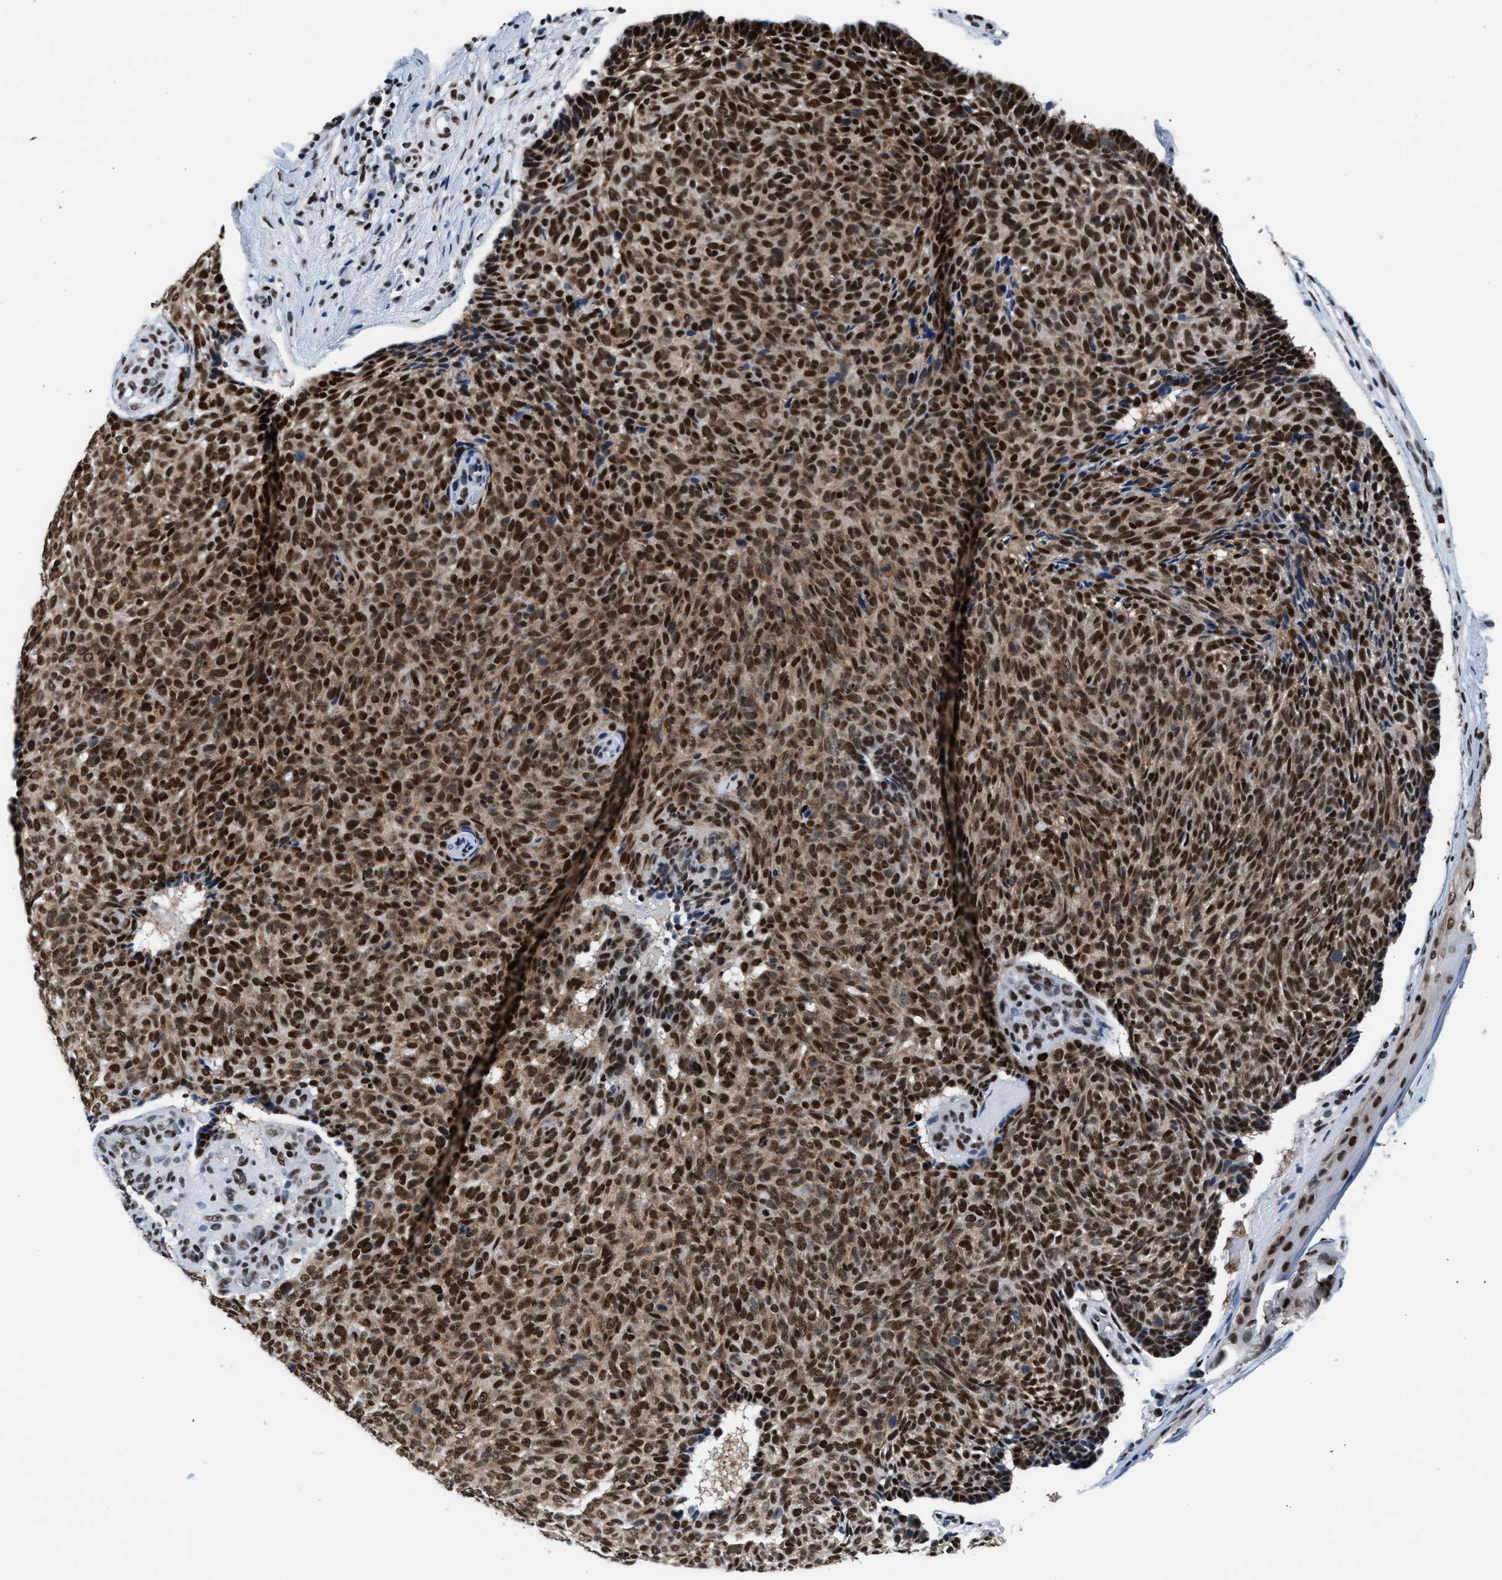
{"staining": {"intensity": "strong", "quantity": ">75%", "location": "cytoplasmic/membranous,nuclear"}, "tissue": "skin cancer", "cell_type": "Tumor cells", "image_type": "cancer", "snomed": [{"axis": "morphology", "description": "Basal cell carcinoma"}, {"axis": "topography", "description": "Skin"}], "caption": "Basal cell carcinoma (skin) stained with a protein marker demonstrates strong staining in tumor cells.", "gene": "RAD50", "patient": {"sex": "male", "age": 61}}